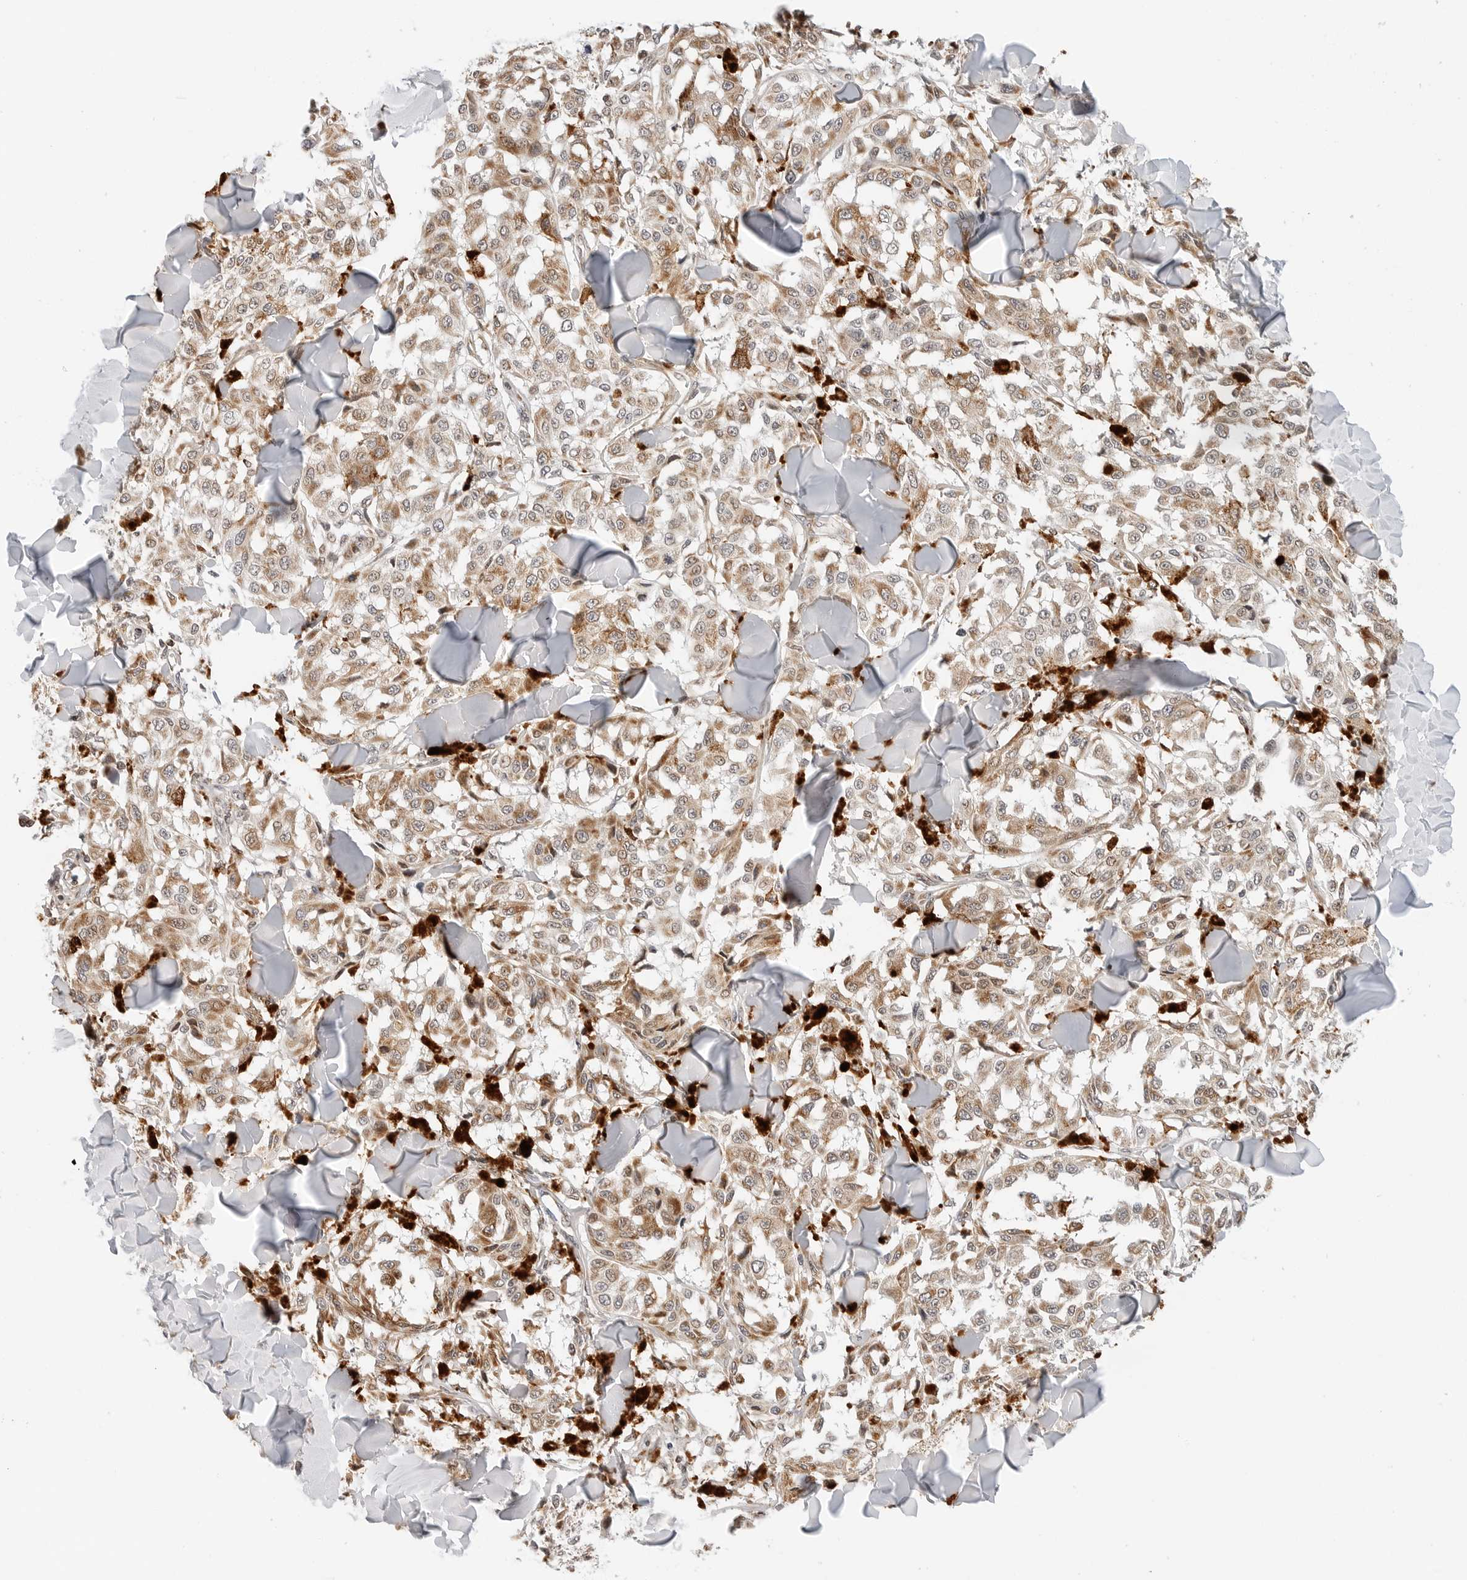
{"staining": {"intensity": "moderate", "quantity": ">75%", "location": "cytoplasmic/membranous"}, "tissue": "melanoma", "cell_type": "Tumor cells", "image_type": "cancer", "snomed": [{"axis": "morphology", "description": "Malignant melanoma, NOS"}, {"axis": "topography", "description": "Skin"}], "caption": "A medium amount of moderate cytoplasmic/membranous expression is identified in approximately >75% of tumor cells in malignant melanoma tissue.", "gene": "DYRK4", "patient": {"sex": "female", "age": 64}}